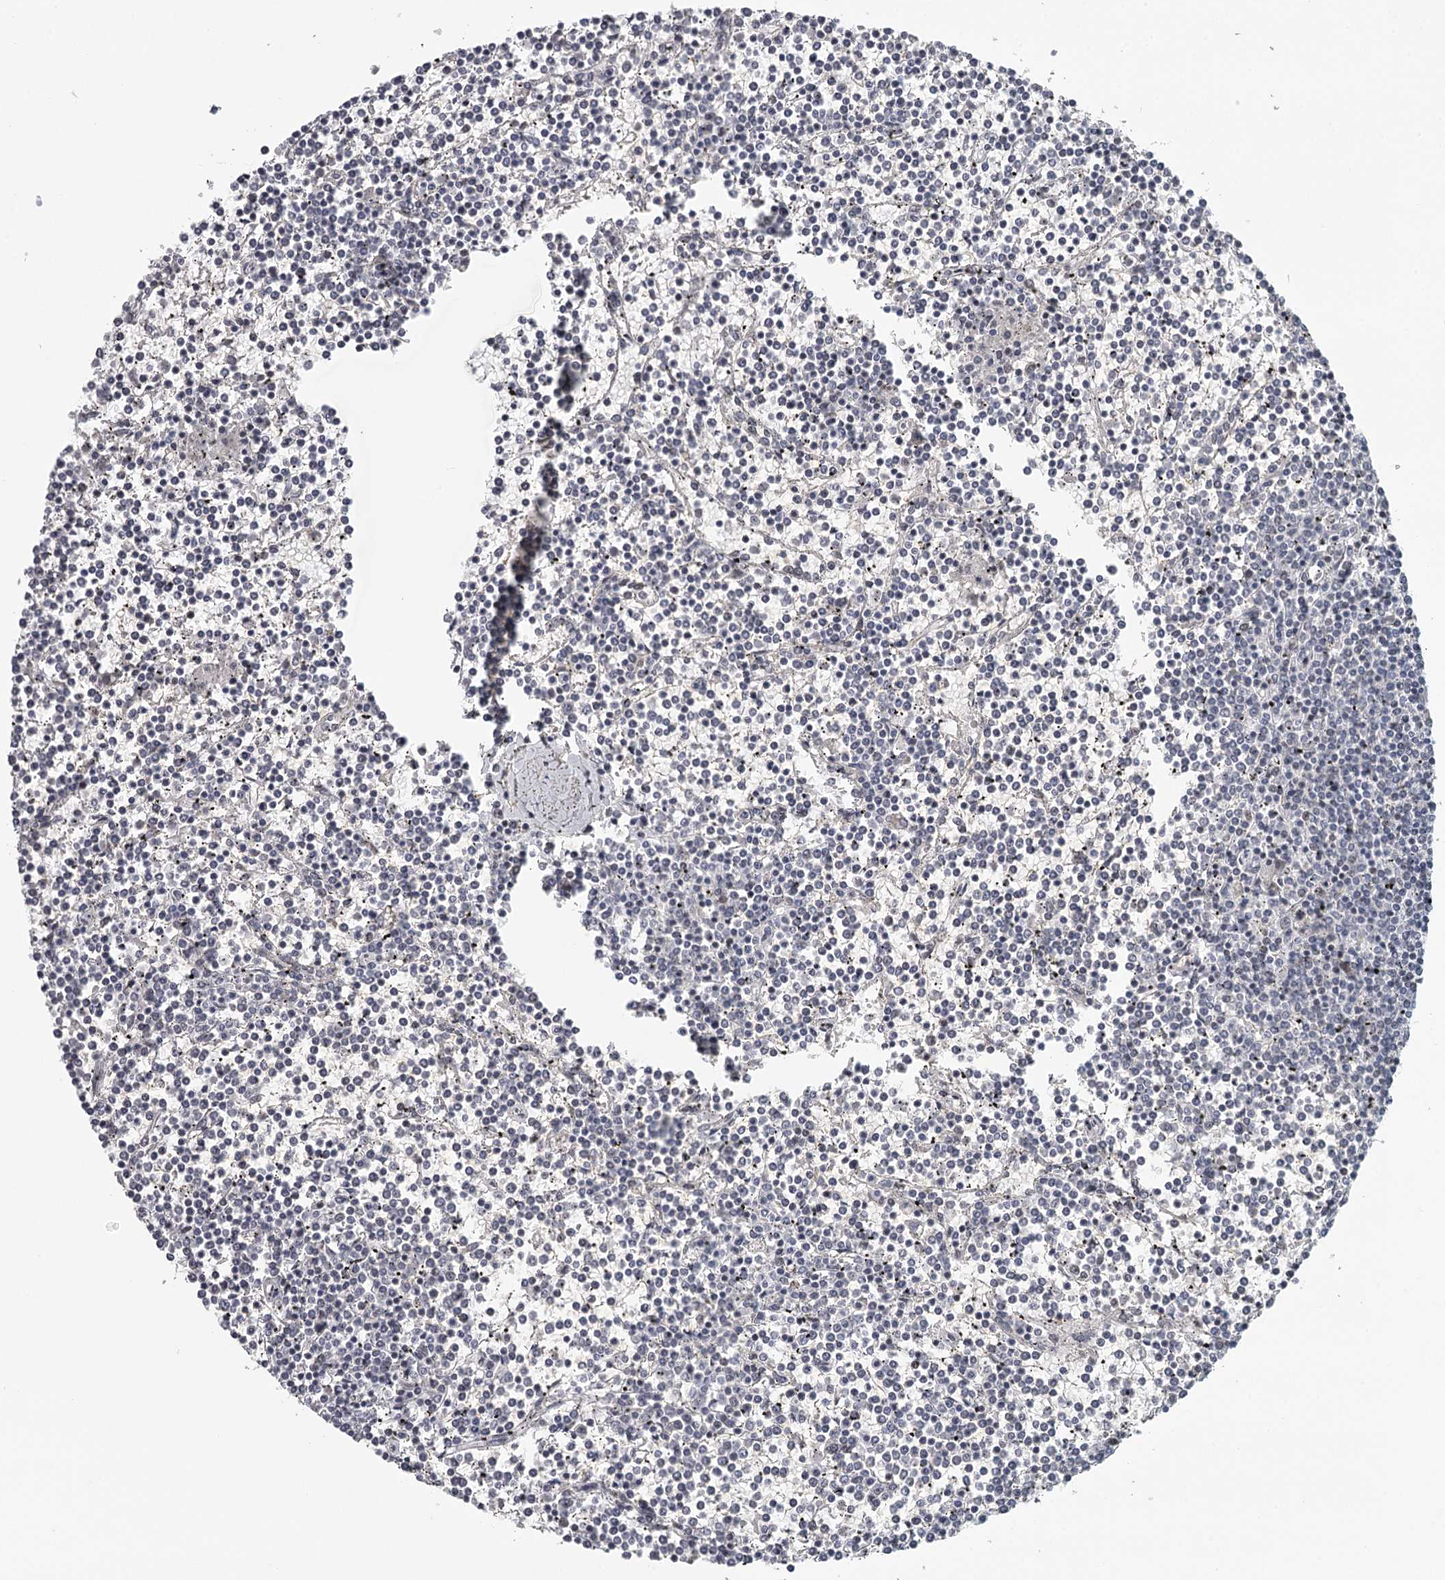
{"staining": {"intensity": "negative", "quantity": "none", "location": "none"}, "tissue": "lymphoma", "cell_type": "Tumor cells", "image_type": "cancer", "snomed": [{"axis": "morphology", "description": "Malignant lymphoma, non-Hodgkin's type, Low grade"}, {"axis": "topography", "description": "Spleen"}], "caption": "This is a image of immunohistochemistry (IHC) staining of lymphoma, which shows no staining in tumor cells.", "gene": "FAM13C", "patient": {"sex": "female", "age": 19}}